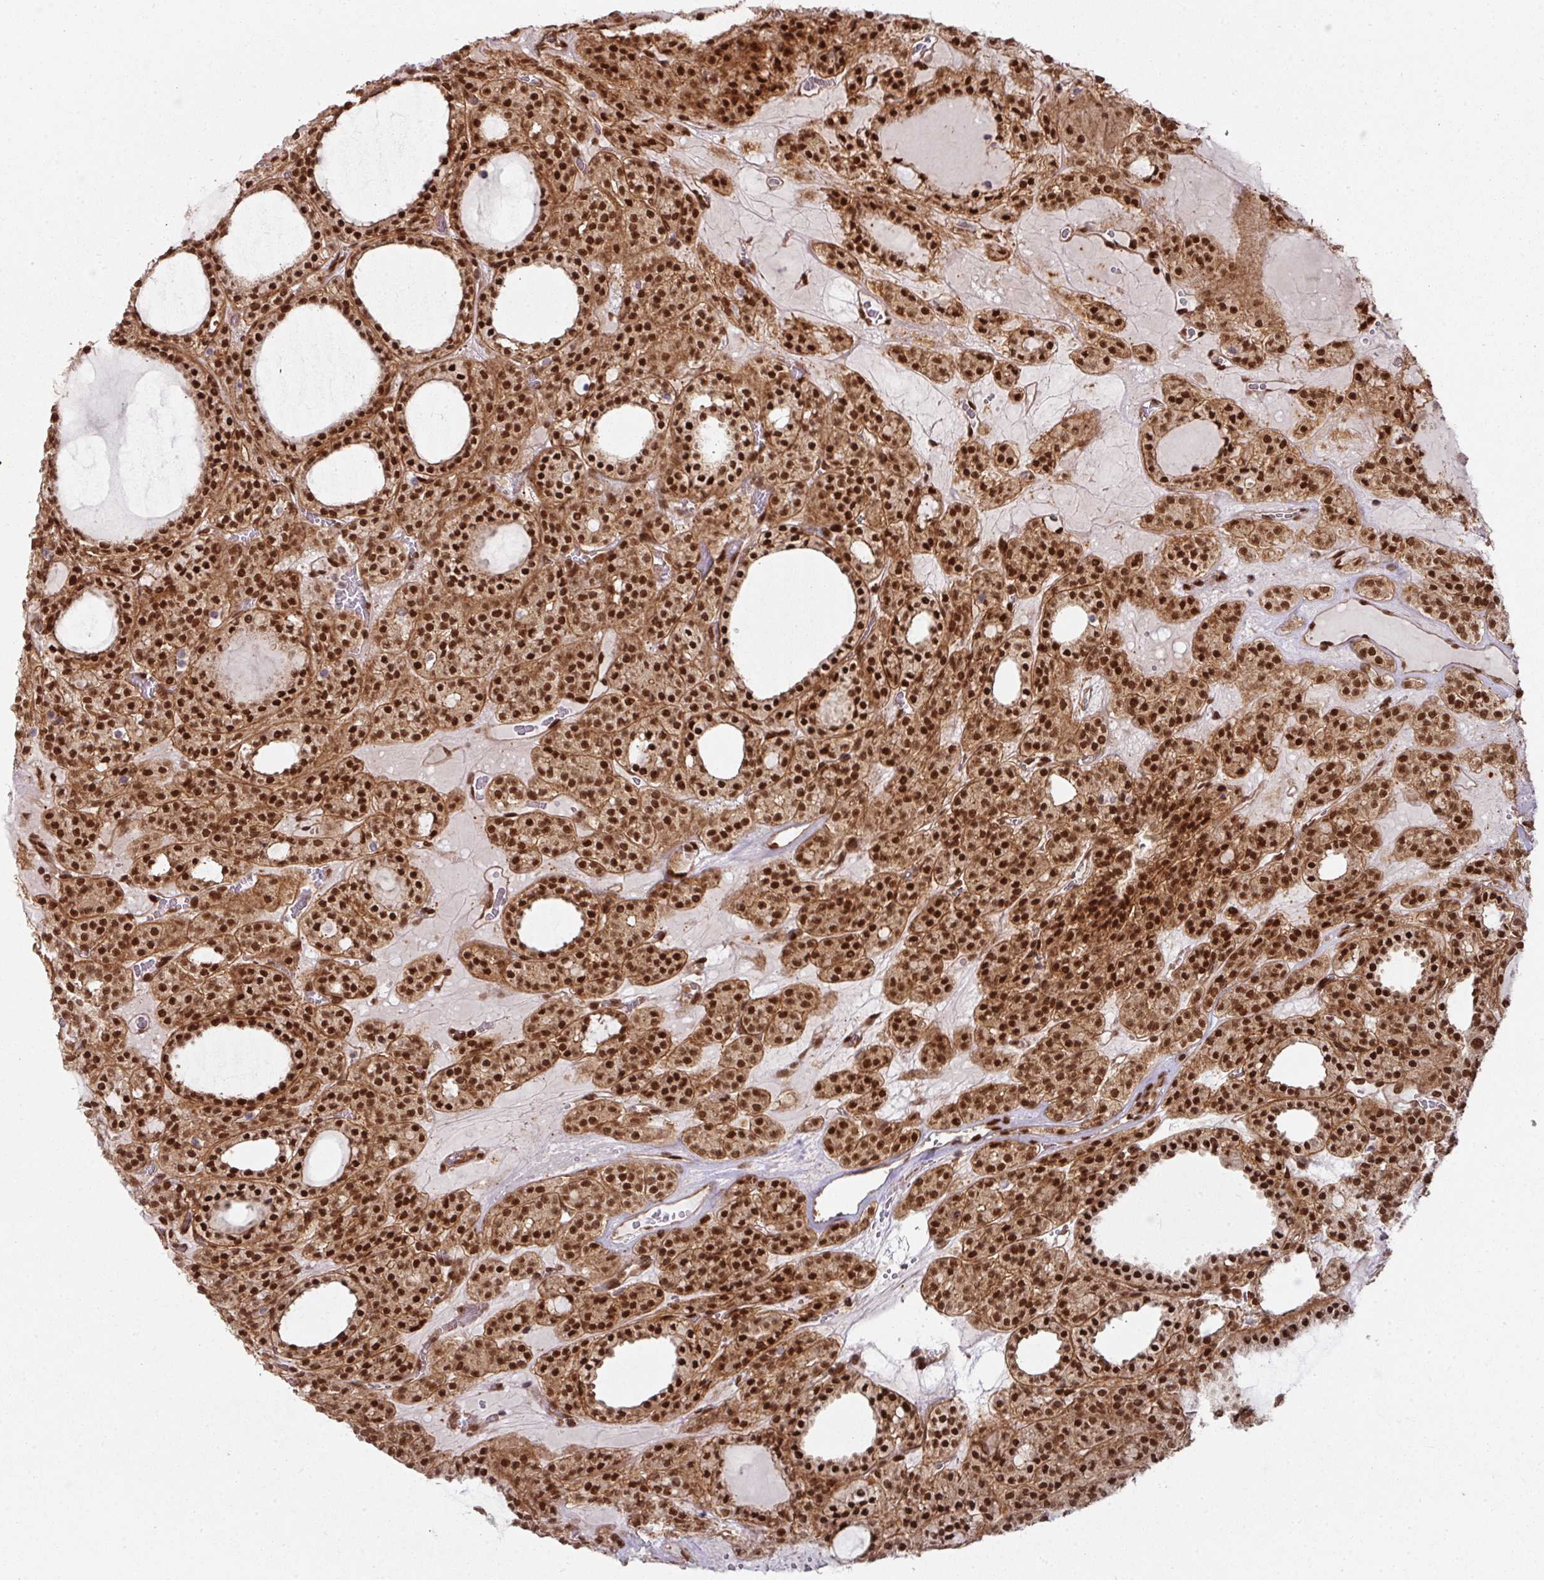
{"staining": {"intensity": "strong", "quantity": ">75%", "location": "cytoplasmic/membranous,nuclear"}, "tissue": "thyroid cancer", "cell_type": "Tumor cells", "image_type": "cancer", "snomed": [{"axis": "morphology", "description": "Follicular adenoma carcinoma, NOS"}, {"axis": "topography", "description": "Thyroid gland"}], "caption": "The immunohistochemical stain labels strong cytoplasmic/membranous and nuclear positivity in tumor cells of thyroid cancer (follicular adenoma carcinoma) tissue.", "gene": "SIK3", "patient": {"sex": "female", "age": 63}}